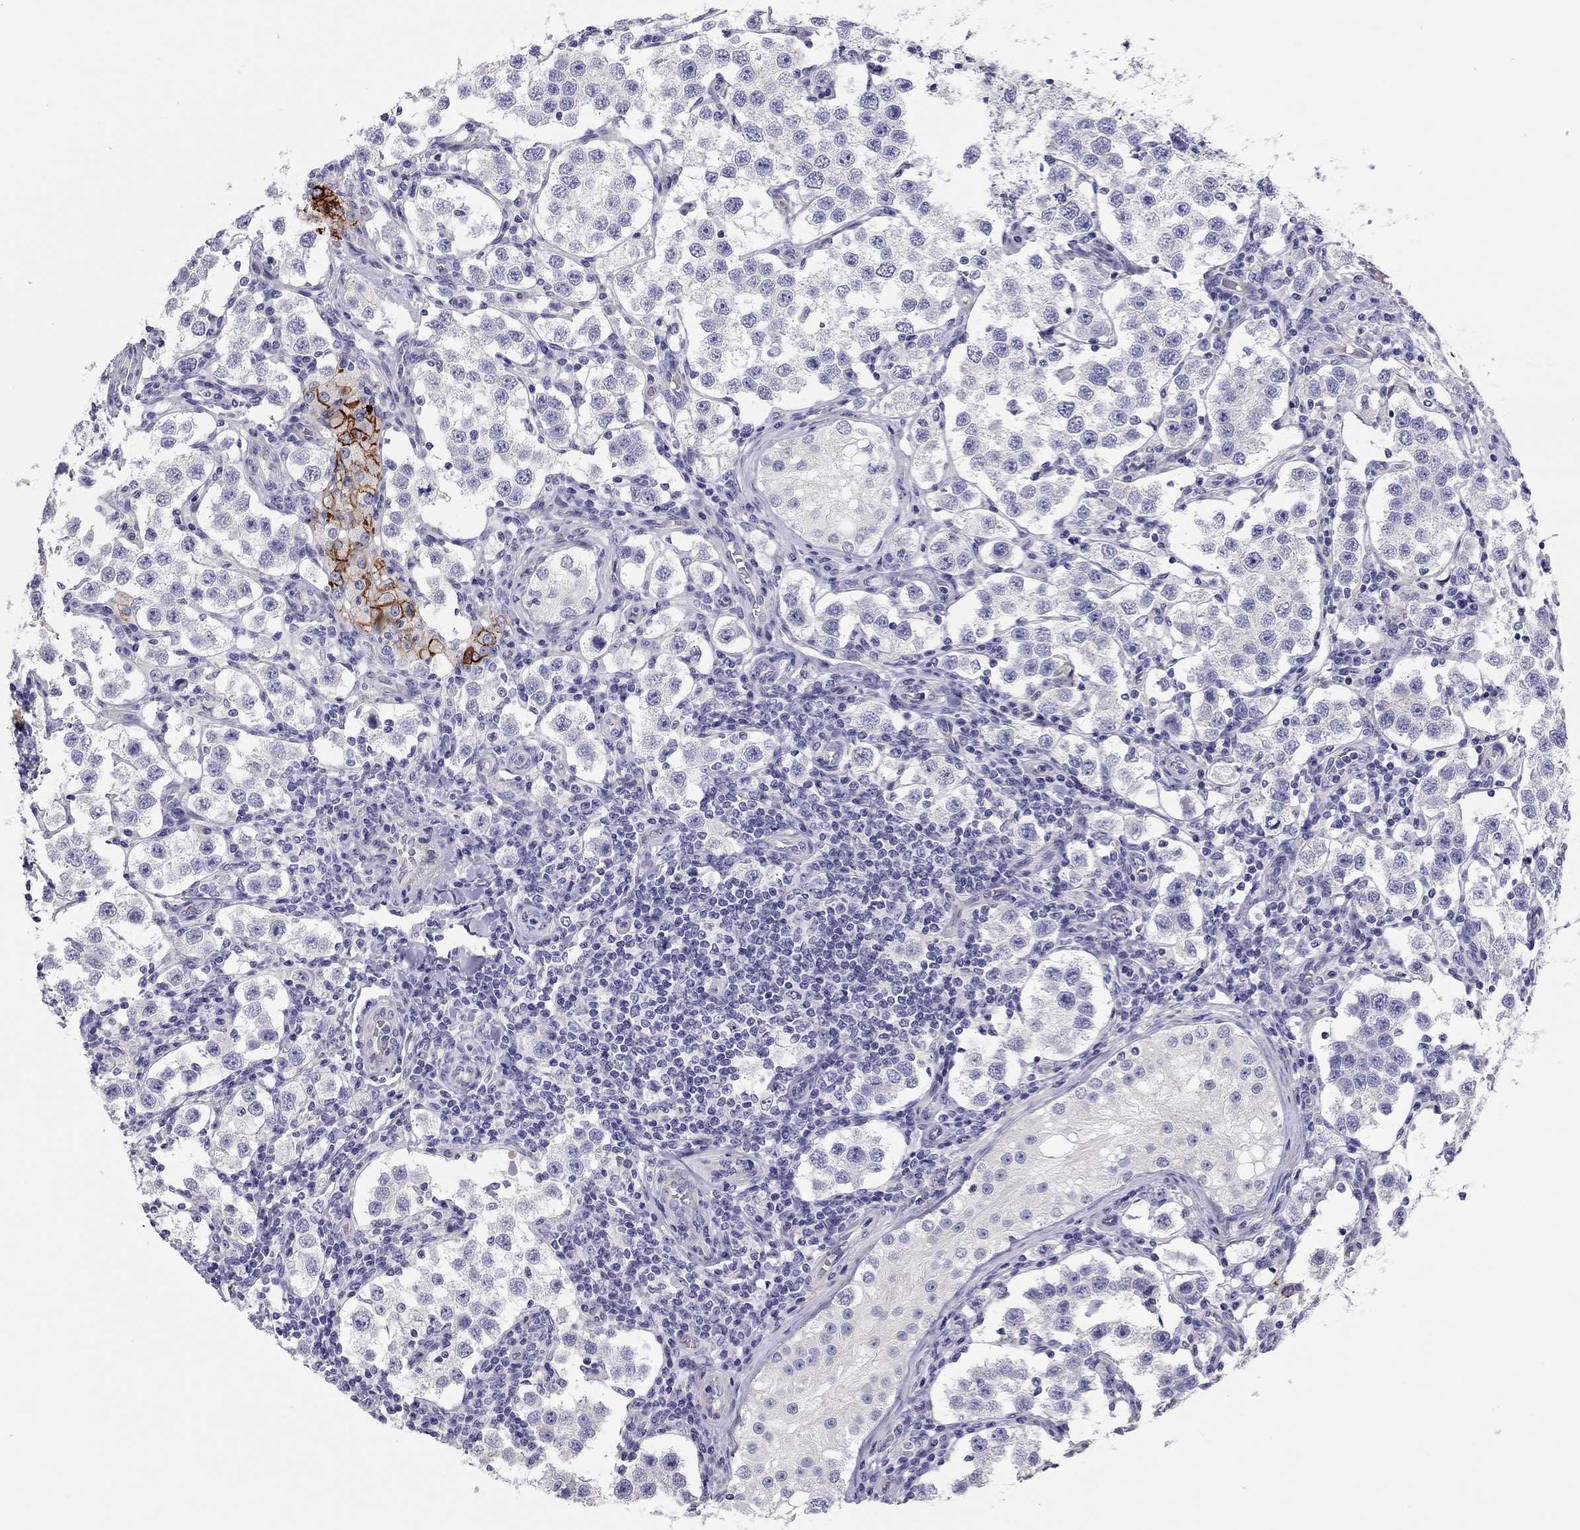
{"staining": {"intensity": "negative", "quantity": "none", "location": "none"}, "tissue": "testis cancer", "cell_type": "Tumor cells", "image_type": "cancer", "snomed": [{"axis": "morphology", "description": "Seminoma, NOS"}, {"axis": "topography", "description": "Testis"}], "caption": "IHC of human testis cancer (seminoma) demonstrates no positivity in tumor cells.", "gene": "SCARB1", "patient": {"sex": "male", "age": 37}}